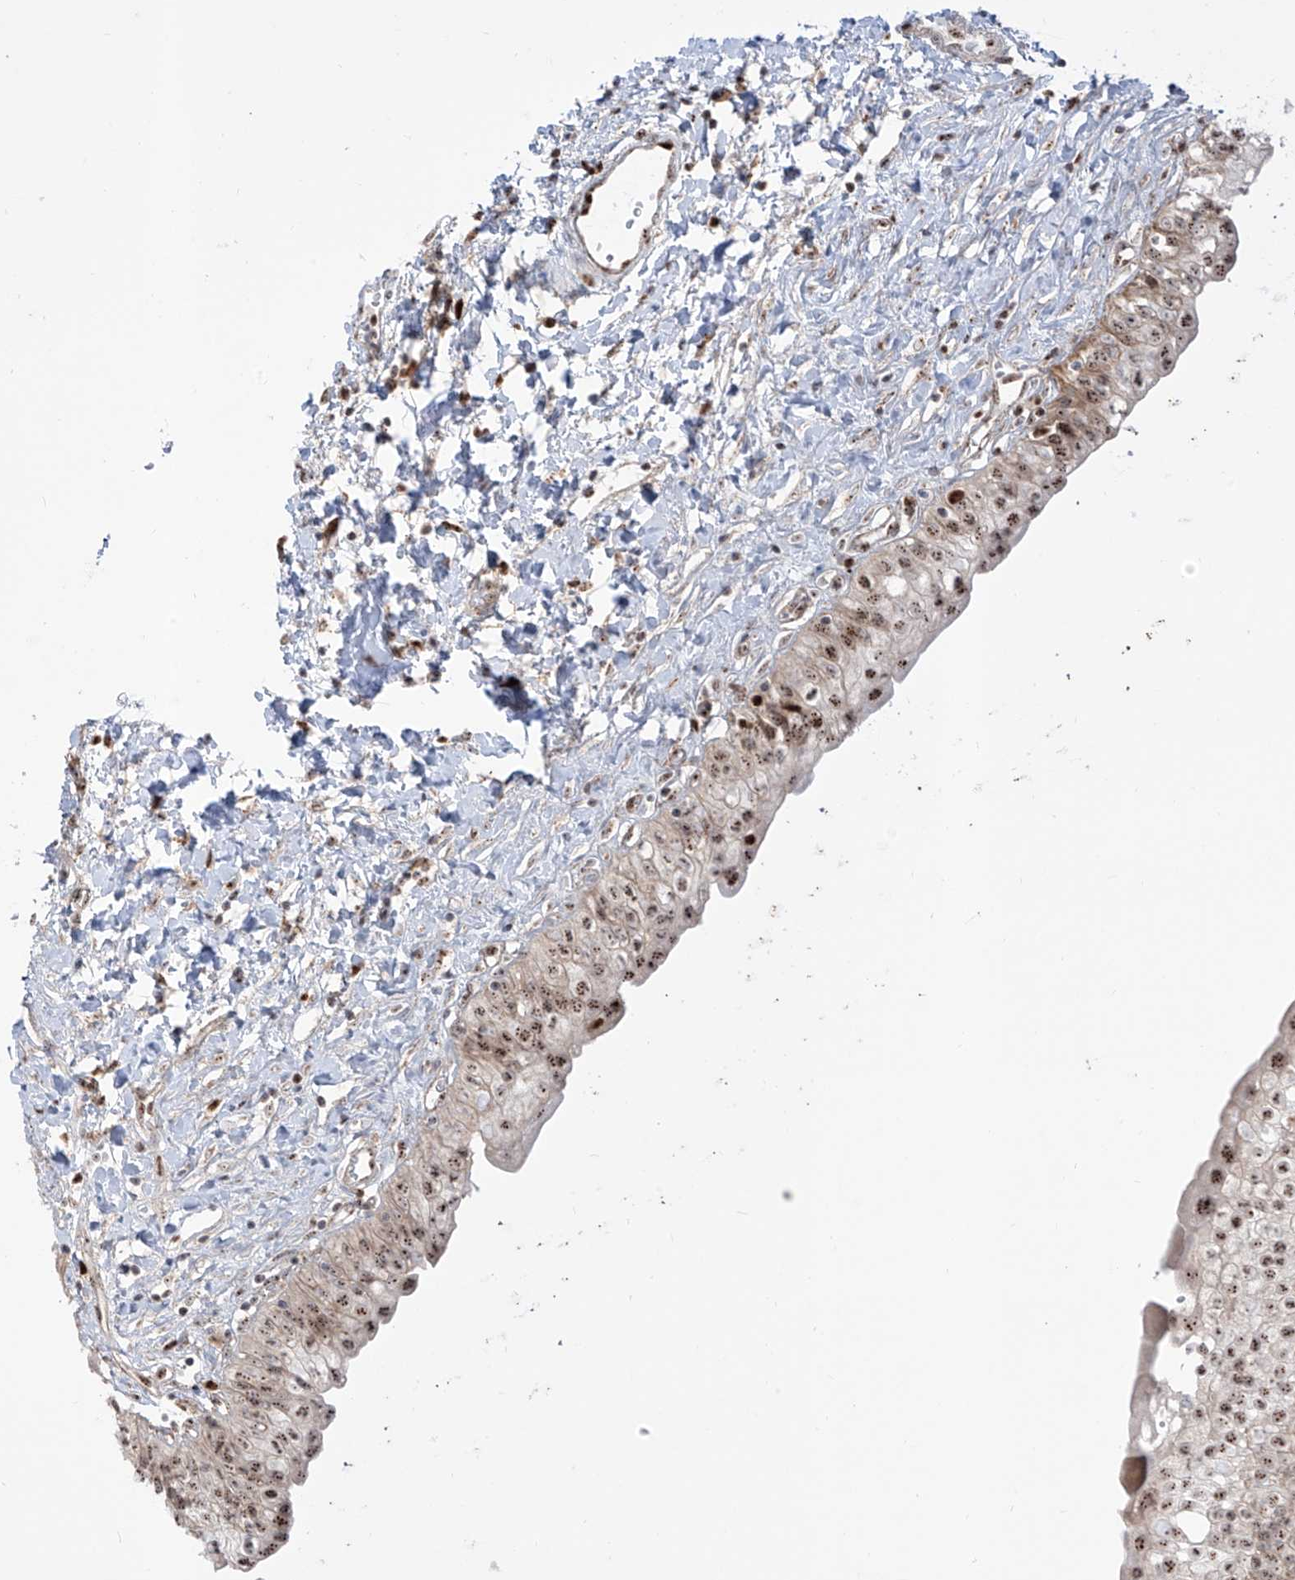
{"staining": {"intensity": "moderate", "quantity": ">75%", "location": "cytoplasmic/membranous,nuclear"}, "tissue": "urinary bladder", "cell_type": "Urothelial cells", "image_type": "normal", "snomed": [{"axis": "morphology", "description": "Normal tissue, NOS"}, {"axis": "topography", "description": "Urinary bladder"}], "caption": "Urothelial cells show medium levels of moderate cytoplasmic/membranous,nuclear staining in about >75% of cells in benign human urinary bladder. The staining was performed using DAB, with brown indicating positive protein expression. Nuclei are stained blue with hematoxylin.", "gene": "ZBTB8A", "patient": {"sex": "male", "age": 51}}